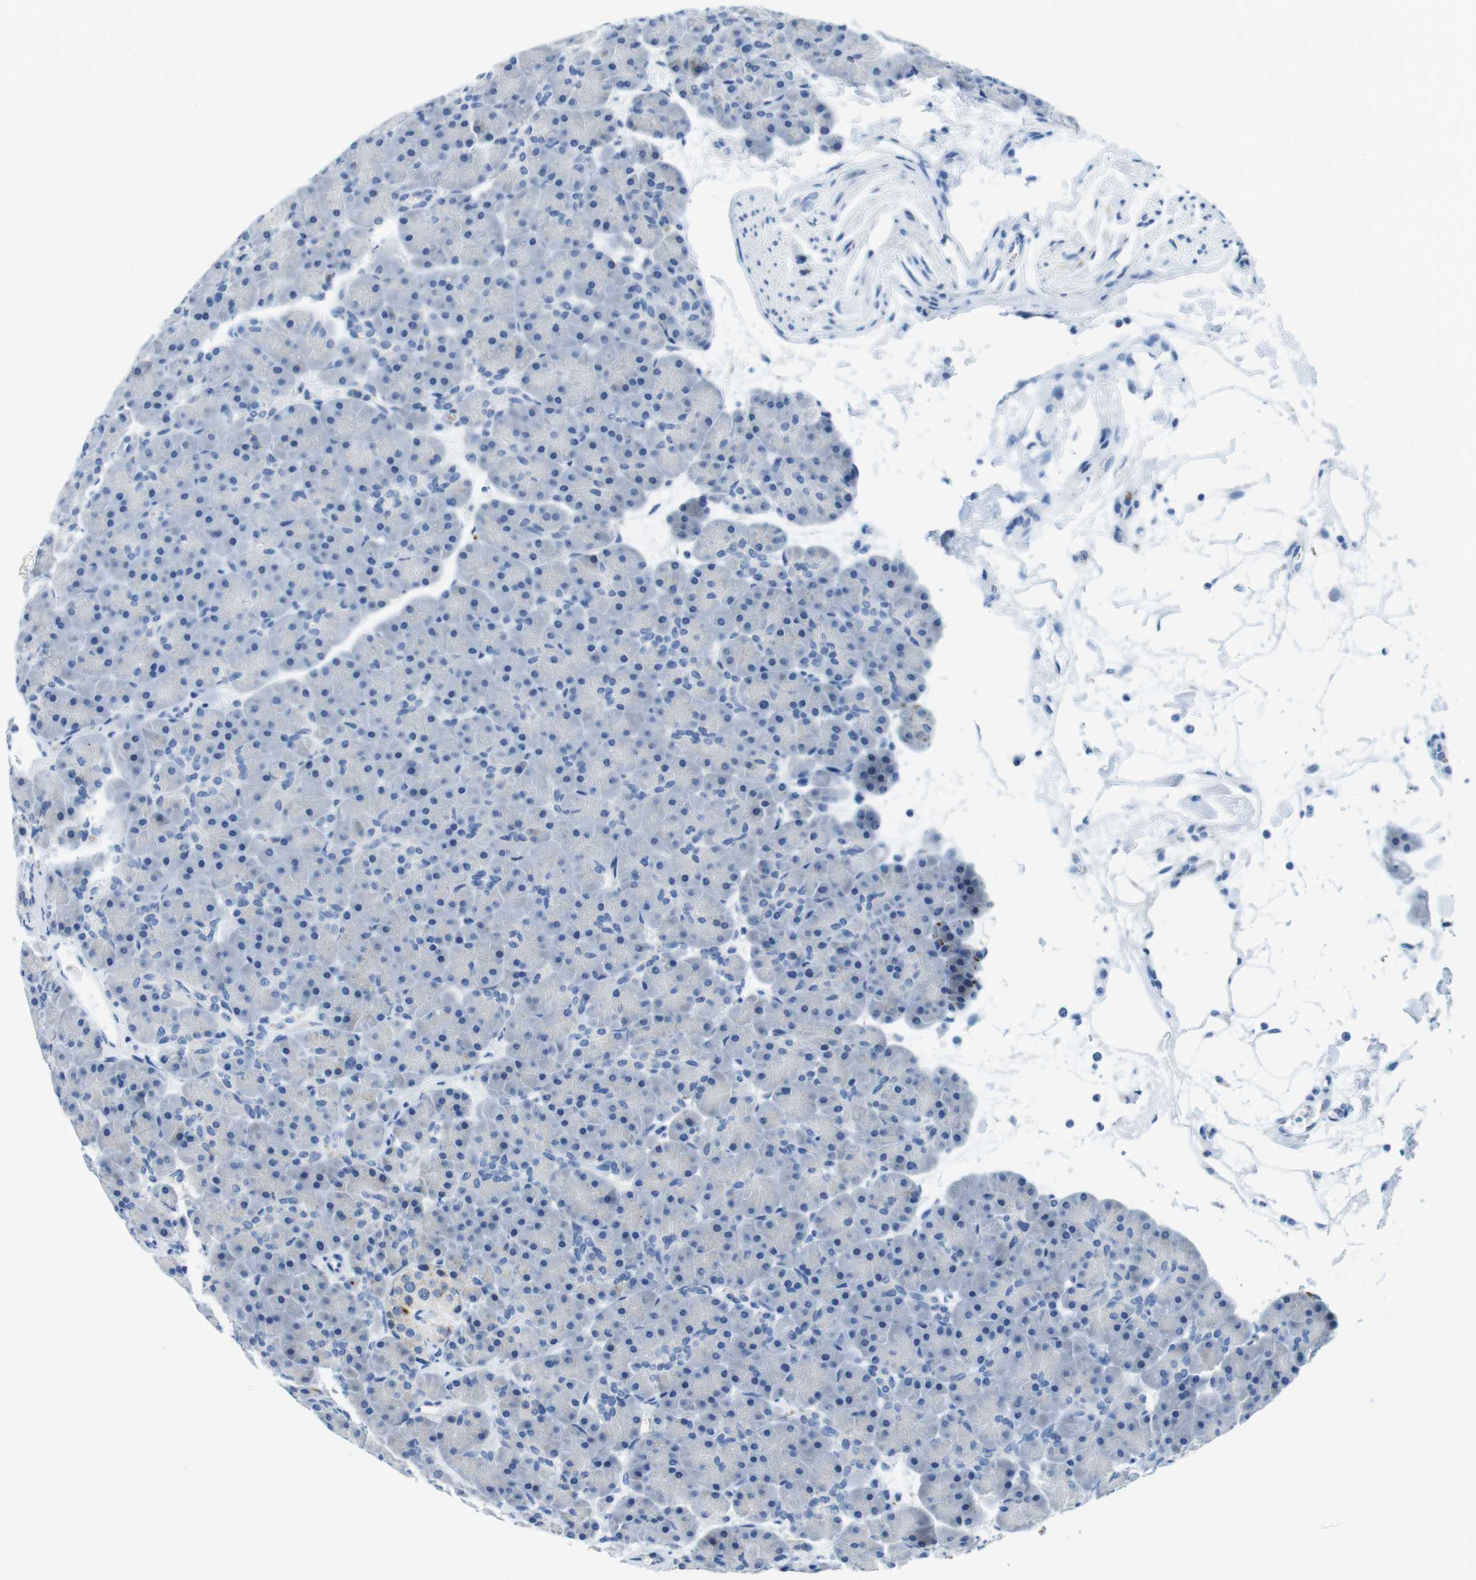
{"staining": {"intensity": "weak", "quantity": "<25%", "location": "cytoplasmic/membranous"}, "tissue": "pancreas", "cell_type": "Exocrine glandular cells", "image_type": "normal", "snomed": [{"axis": "morphology", "description": "Normal tissue, NOS"}, {"axis": "topography", "description": "Pancreas"}], "caption": "Immunohistochemistry photomicrograph of normal human pancreas stained for a protein (brown), which demonstrates no staining in exocrine glandular cells.", "gene": "TFAP2C", "patient": {"sex": "male", "age": 66}}